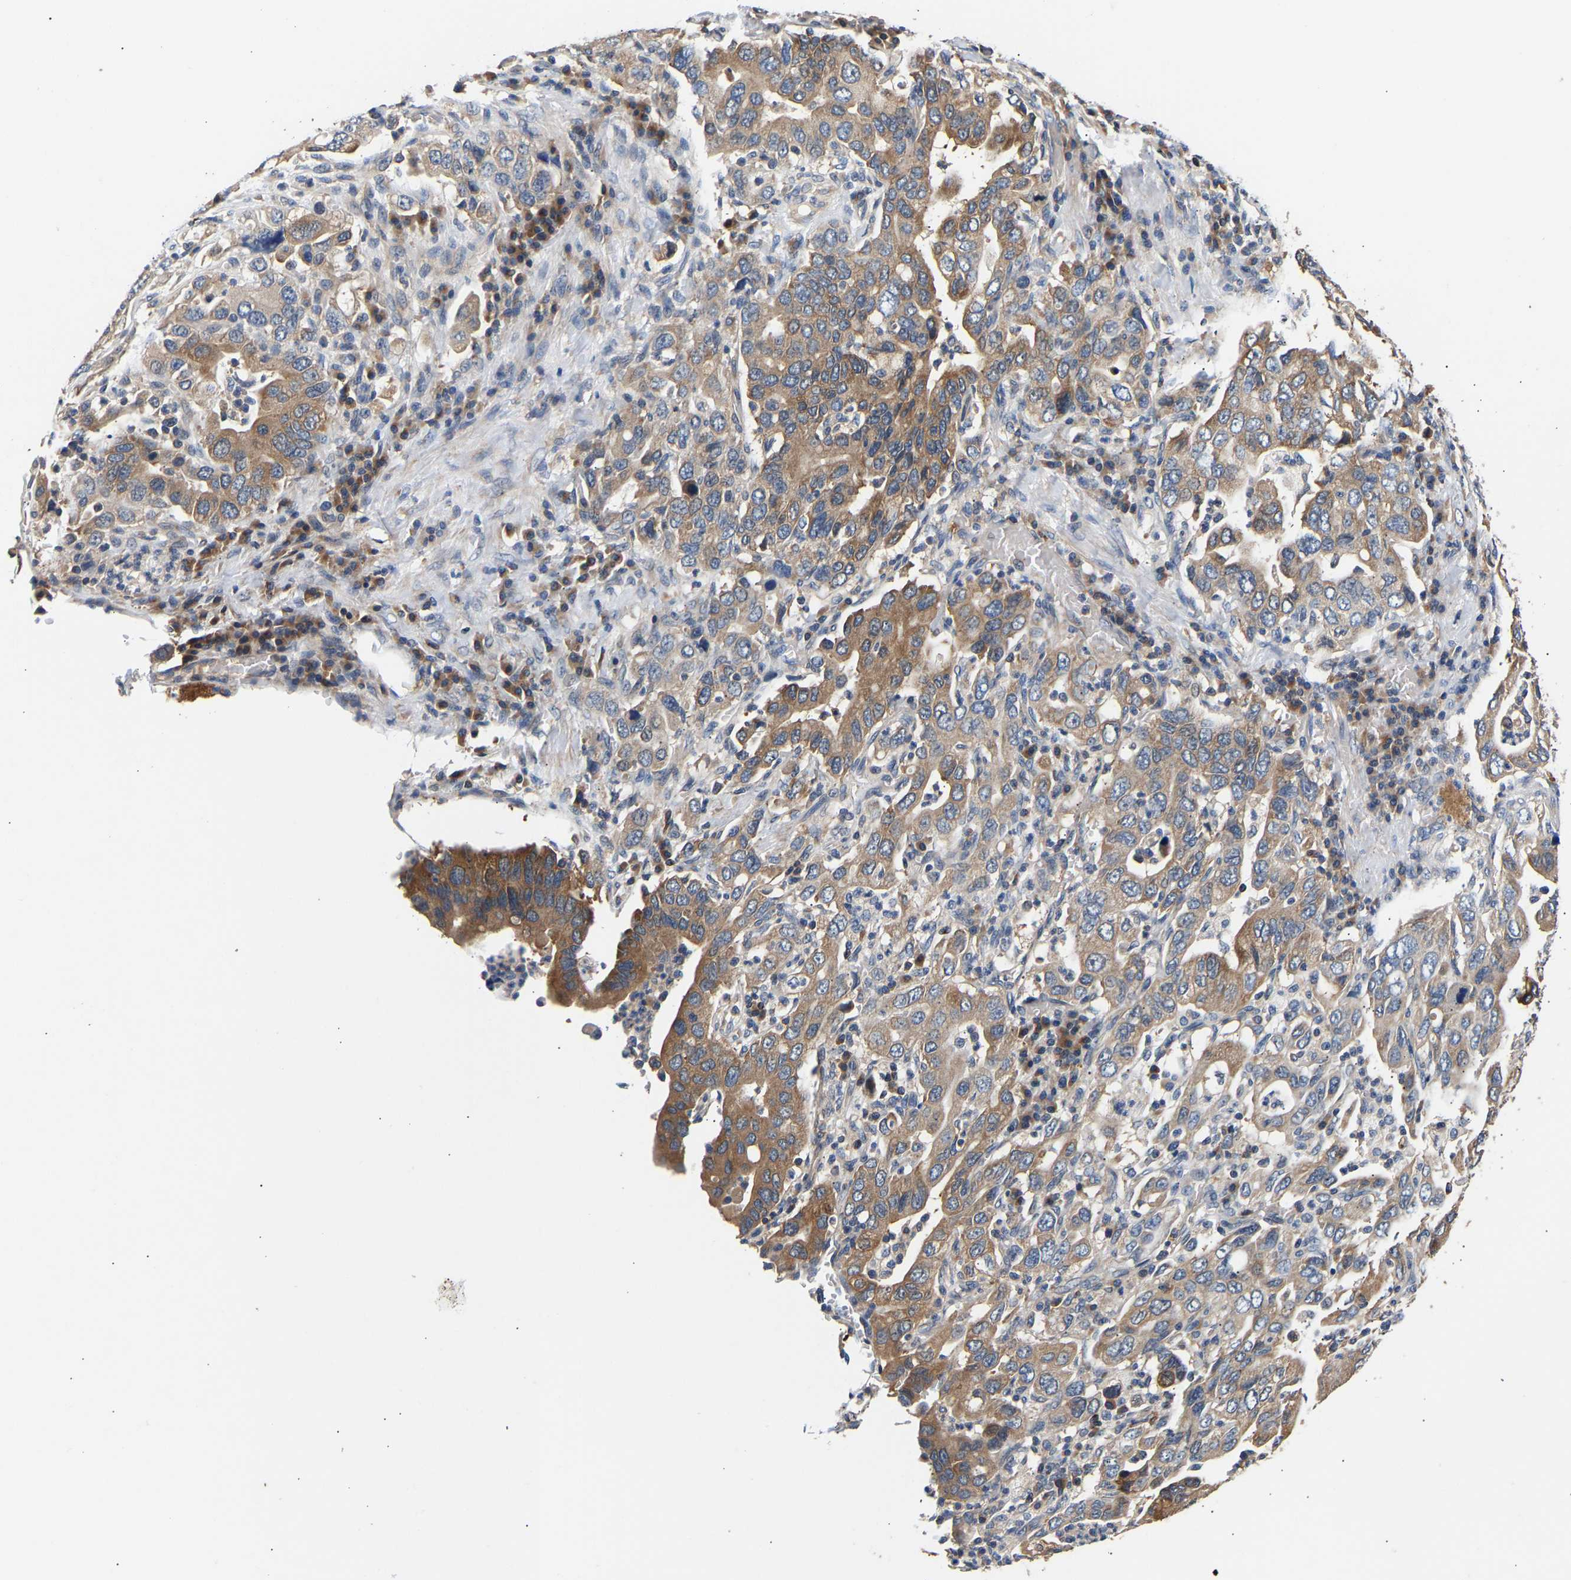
{"staining": {"intensity": "moderate", "quantity": "25%-75%", "location": "cytoplasmic/membranous"}, "tissue": "stomach cancer", "cell_type": "Tumor cells", "image_type": "cancer", "snomed": [{"axis": "morphology", "description": "Adenocarcinoma, NOS"}, {"axis": "topography", "description": "Stomach, upper"}], "caption": "Protein expression by immunohistochemistry (IHC) displays moderate cytoplasmic/membranous positivity in approximately 25%-75% of tumor cells in stomach cancer.", "gene": "LRBA", "patient": {"sex": "male", "age": 62}}